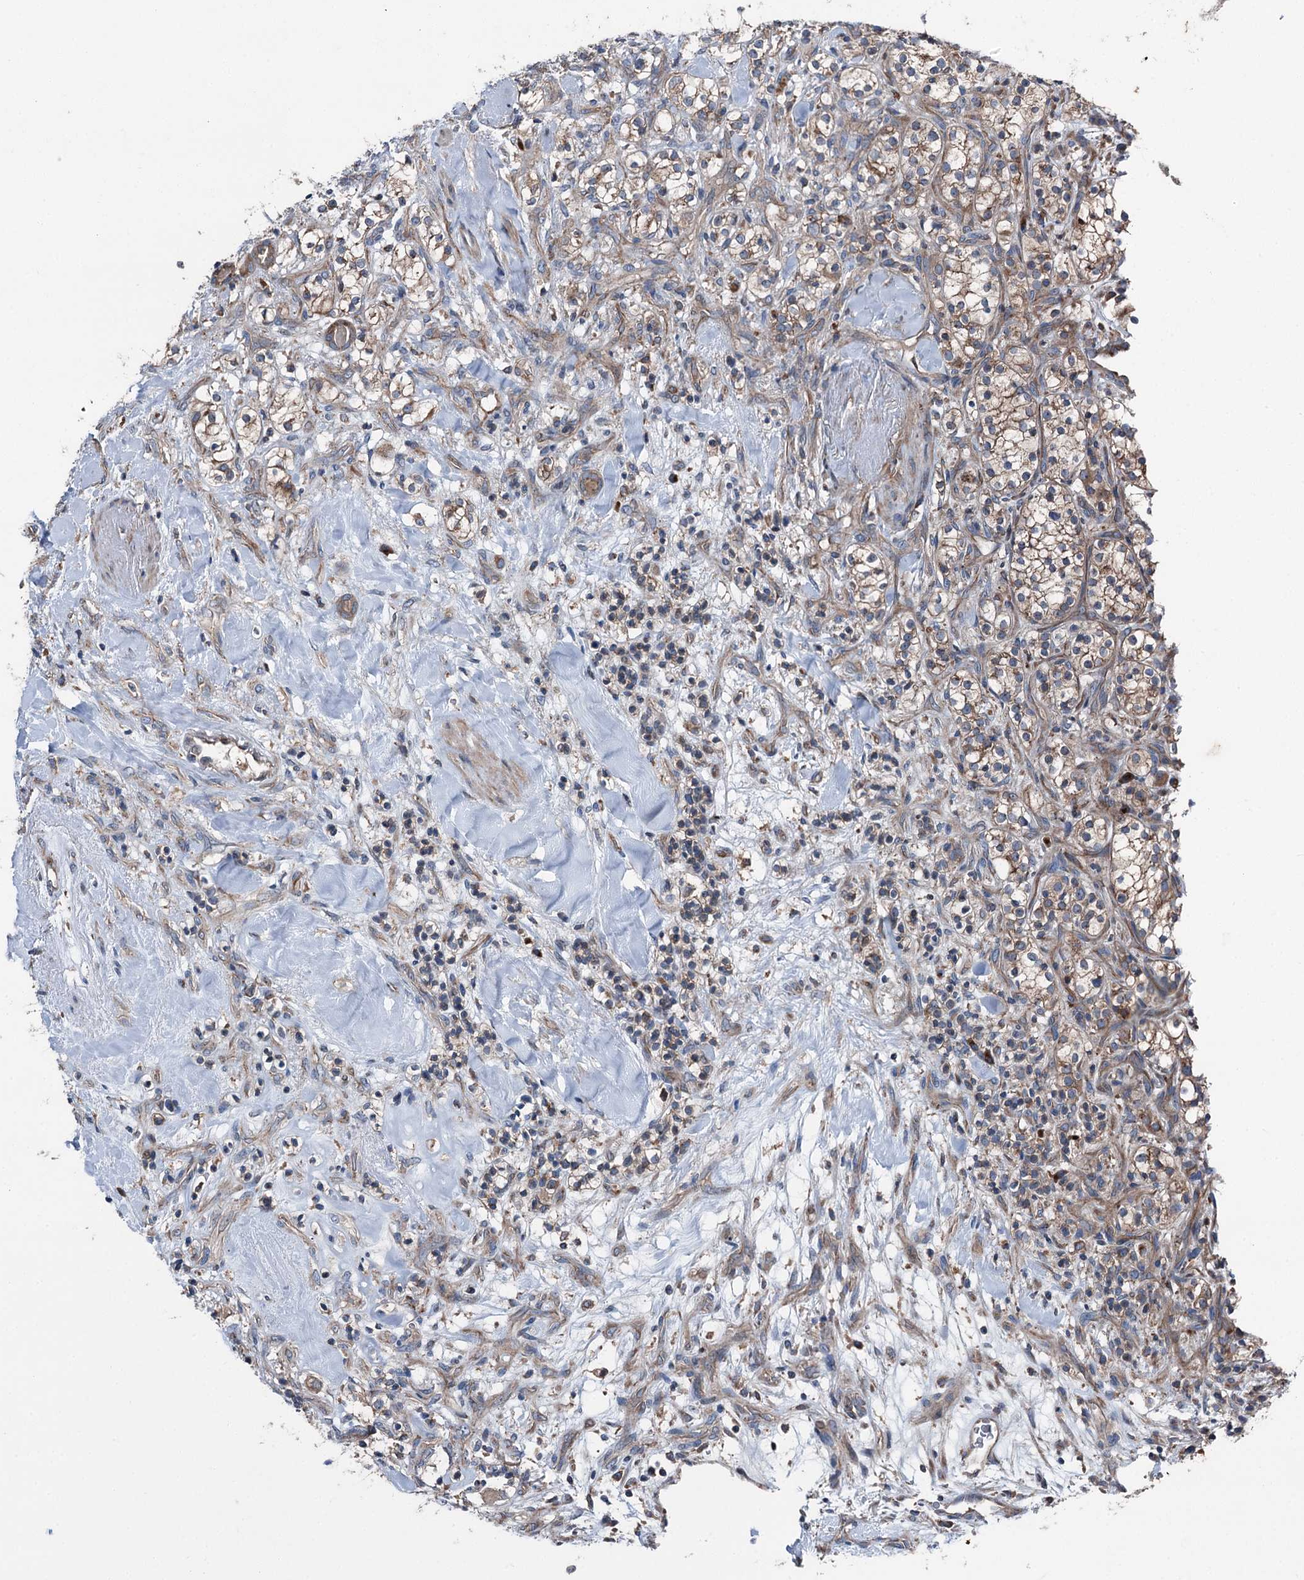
{"staining": {"intensity": "weak", "quantity": ">75%", "location": "cytoplasmic/membranous"}, "tissue": "renal cancer", "cell_type": "Tumor cells", "image_type": "cancer", "snomed": [{"axis": "morphology", "description": "Adenocarcinoma, NOS"}, {"axis": "topography", "description": "Kidney"}], "caption": "Adenocarcinoma (renal) was stained to show a protein in brown. There is low levels of weak cytoplasmic/membranous positivity in approximately >75% of tumor cells. The staining is performed using DAB (3,3'-diaminobenzidine) brown chromogen to label protein expression. The nuclei are counter-stained blue using hematoxylin.", "gene": "RUFY1", "patient": {"sex": "male", "age": 77}}